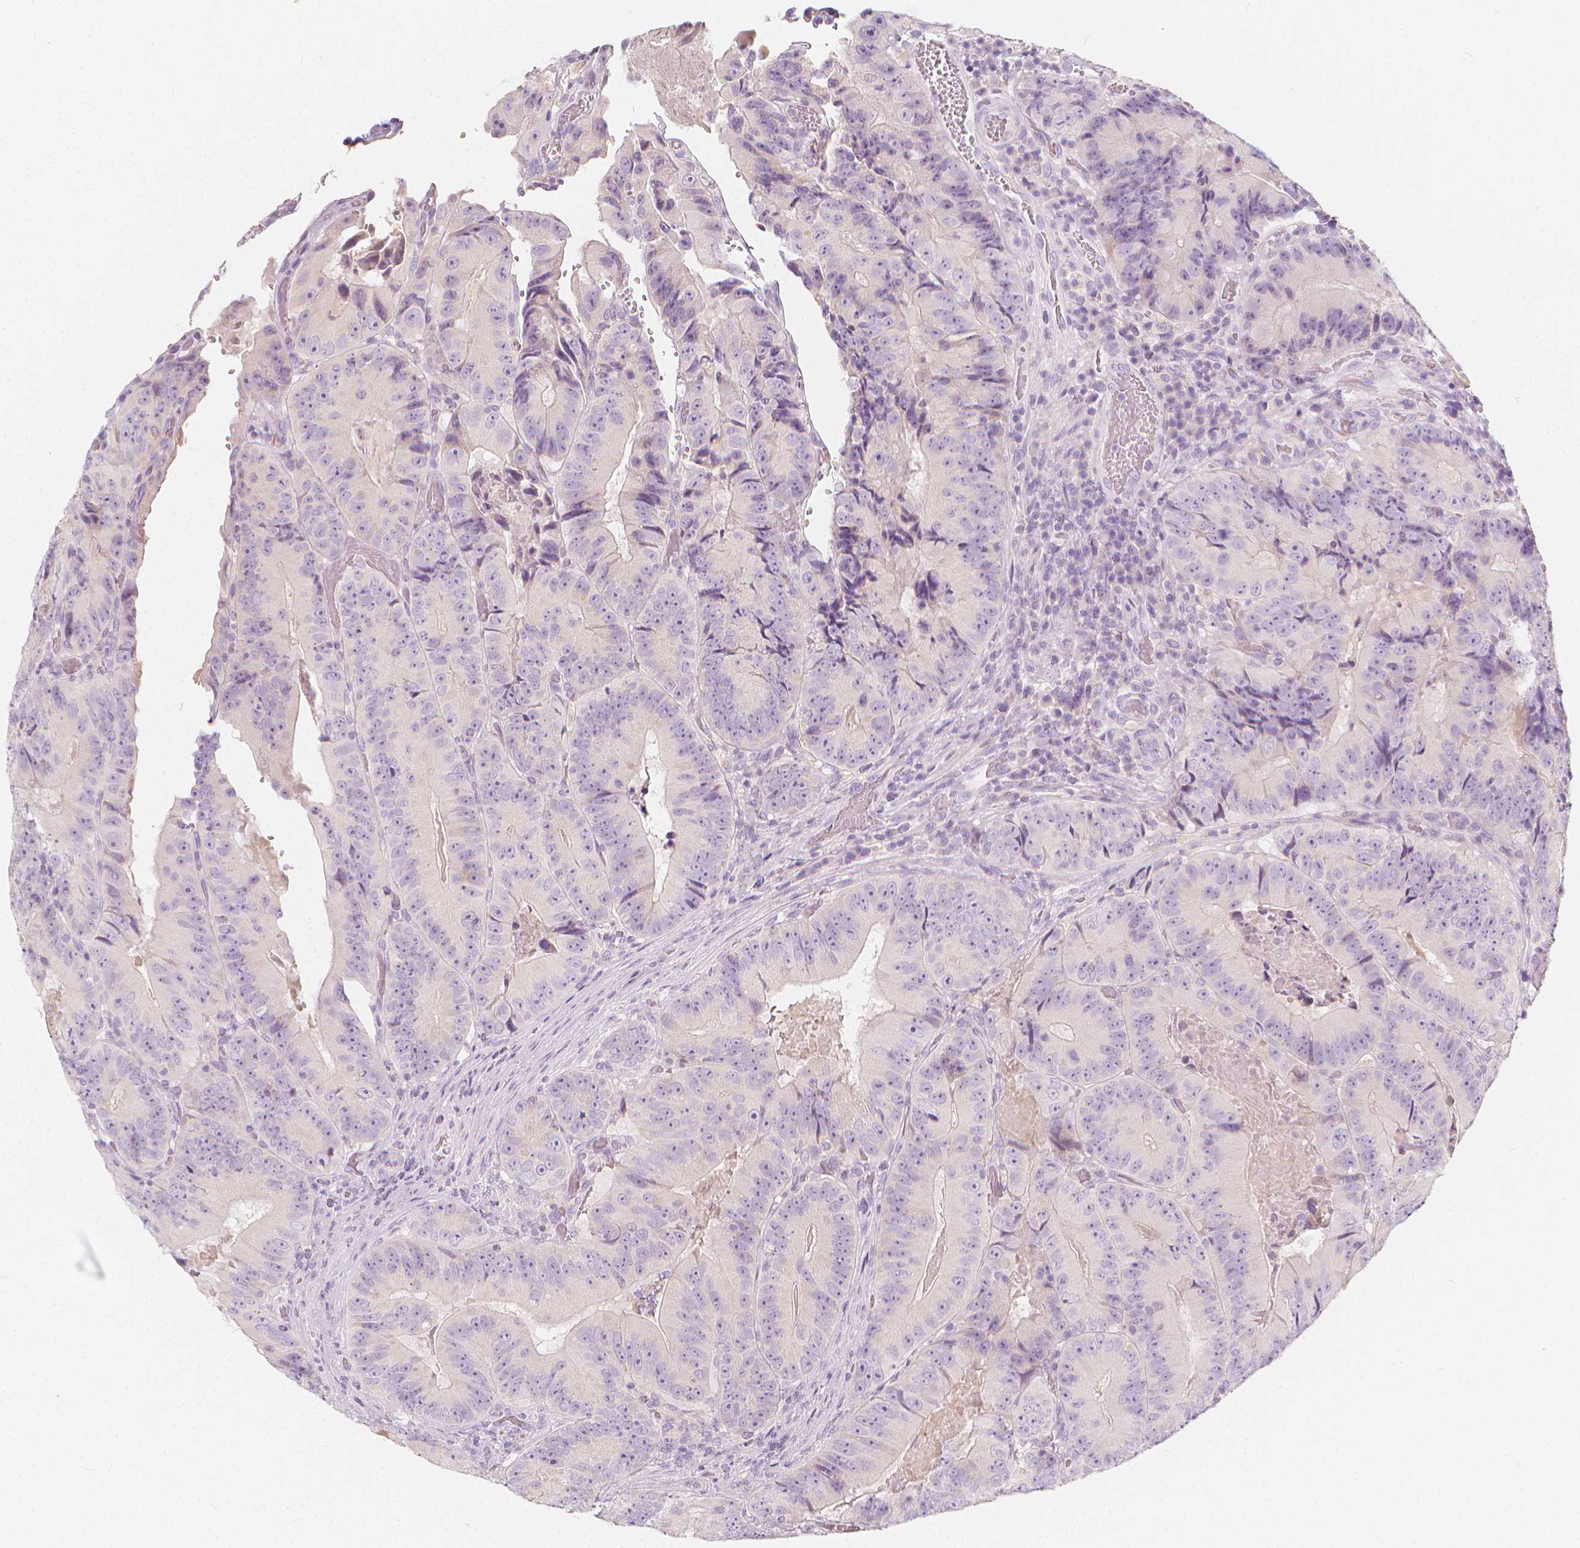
{"staining": {"intensity": "negative", "quantity": "none", "location": "none"}, "tissue": "colorectal cancer", "cell_type": "Tumor cells", "image_type": "cancer", "snomed": [{"axis": "morphology", "description": "Adenocarcinoma, NOS"}, {"axis": "topography", "description": "Colon"}], "caption": "Immunohistochemistry of human colorectal cancer (adenocarcinoma) demonstrates no staining in tumor cells.", "gene": "RBFOX1", "patient": {"sex": "female", "age": 86}}